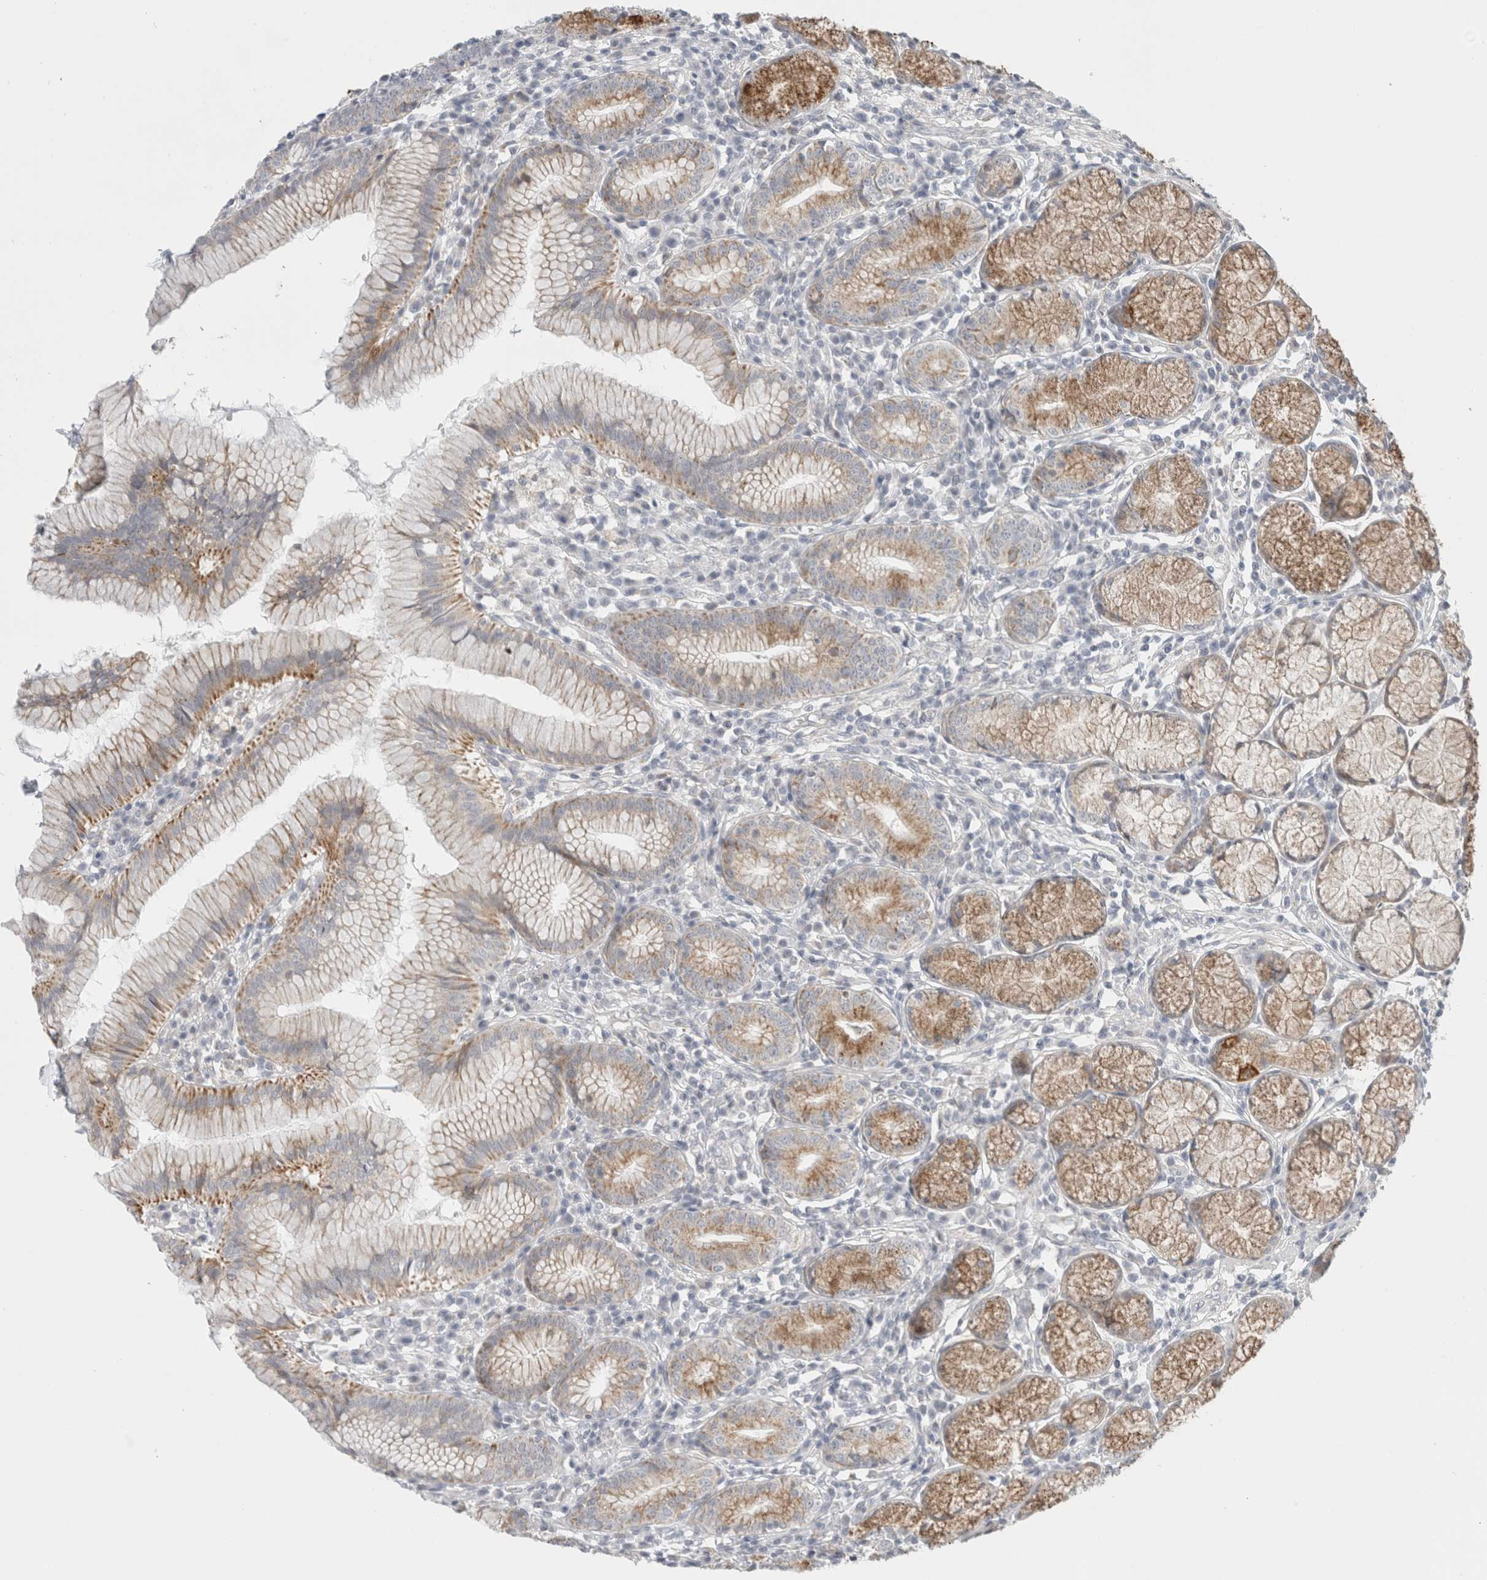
{"staining": {"intensity": "moderate", "quantity": "25%-75%", "location": "cytoplasmic/membranous"}, "tissue": "stomach", "cell_type": "Glandular cells", "image_type": "normal", "snomed": [{"axis": "morphology", "description": "Normal tissue, NOS"}, {"axis": "topography", "description": "Stomach"}], "caption": "Immunohistochemical staining of benign stomach shows medium levels of moderate cytoplasmic/membranous staining in about 25%-75% of glandular cells.", "gene": "FAHD1", "patient": {"sex": "male", "age": 55}}